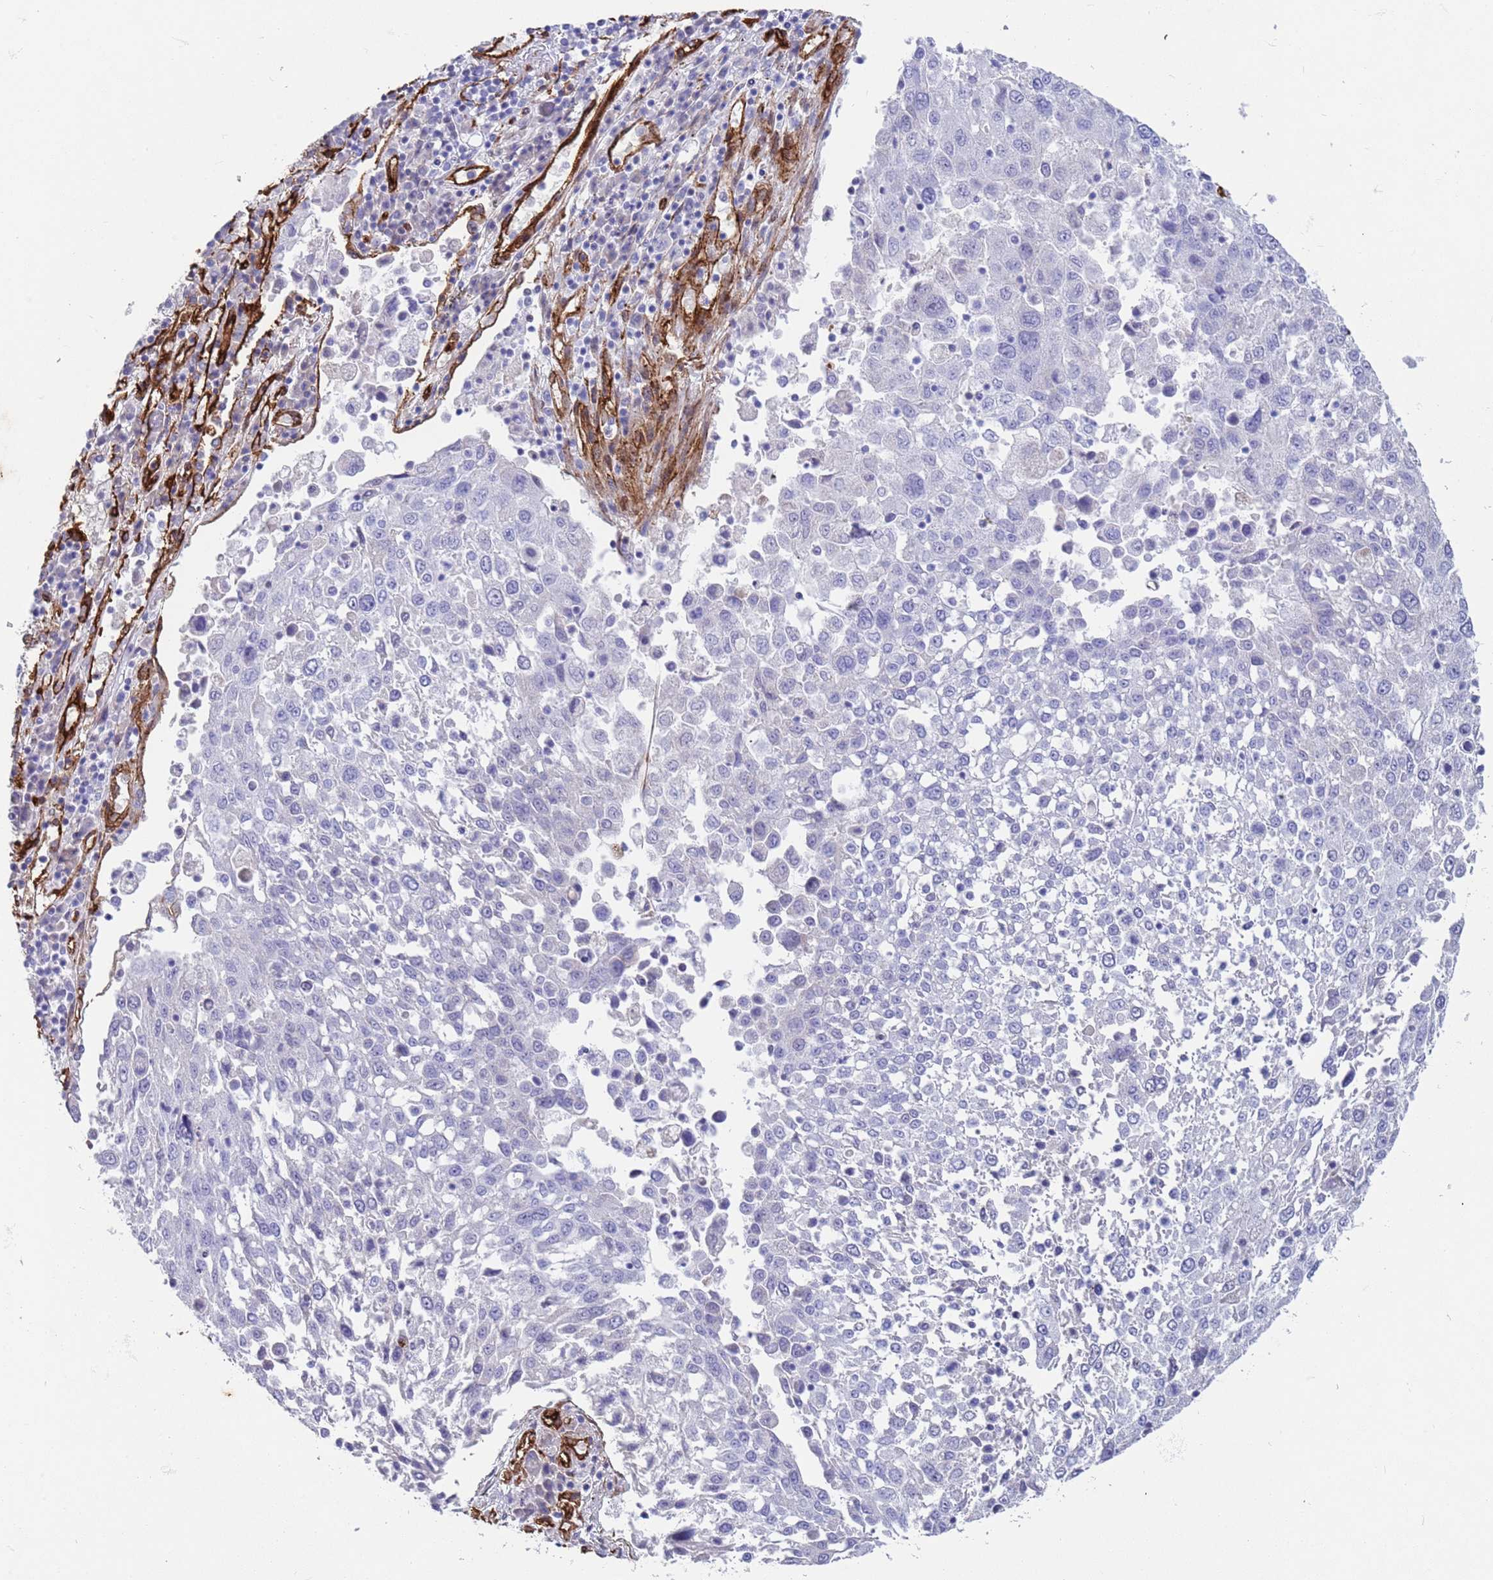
{"staining": {"intensity": "negative", "quantity": "none", "location": "none"}, "tissue": "lung cancer", "cell_type": "Tumor cells", "image_type": "cancer", "snomed": [{"axis": "morphology", "description": "Squamous cell carcinoma, NOS"}, {"axis": "topography", "description": "Lung"}], "caption": "Immunohistochemistry histopathology image of human lung squamous cell carcinoma stained for a protein (brown), which exhibits no staining in tumor cells.", "gene": "CAV2", "patient": {"sex": "male", "age": 65}}